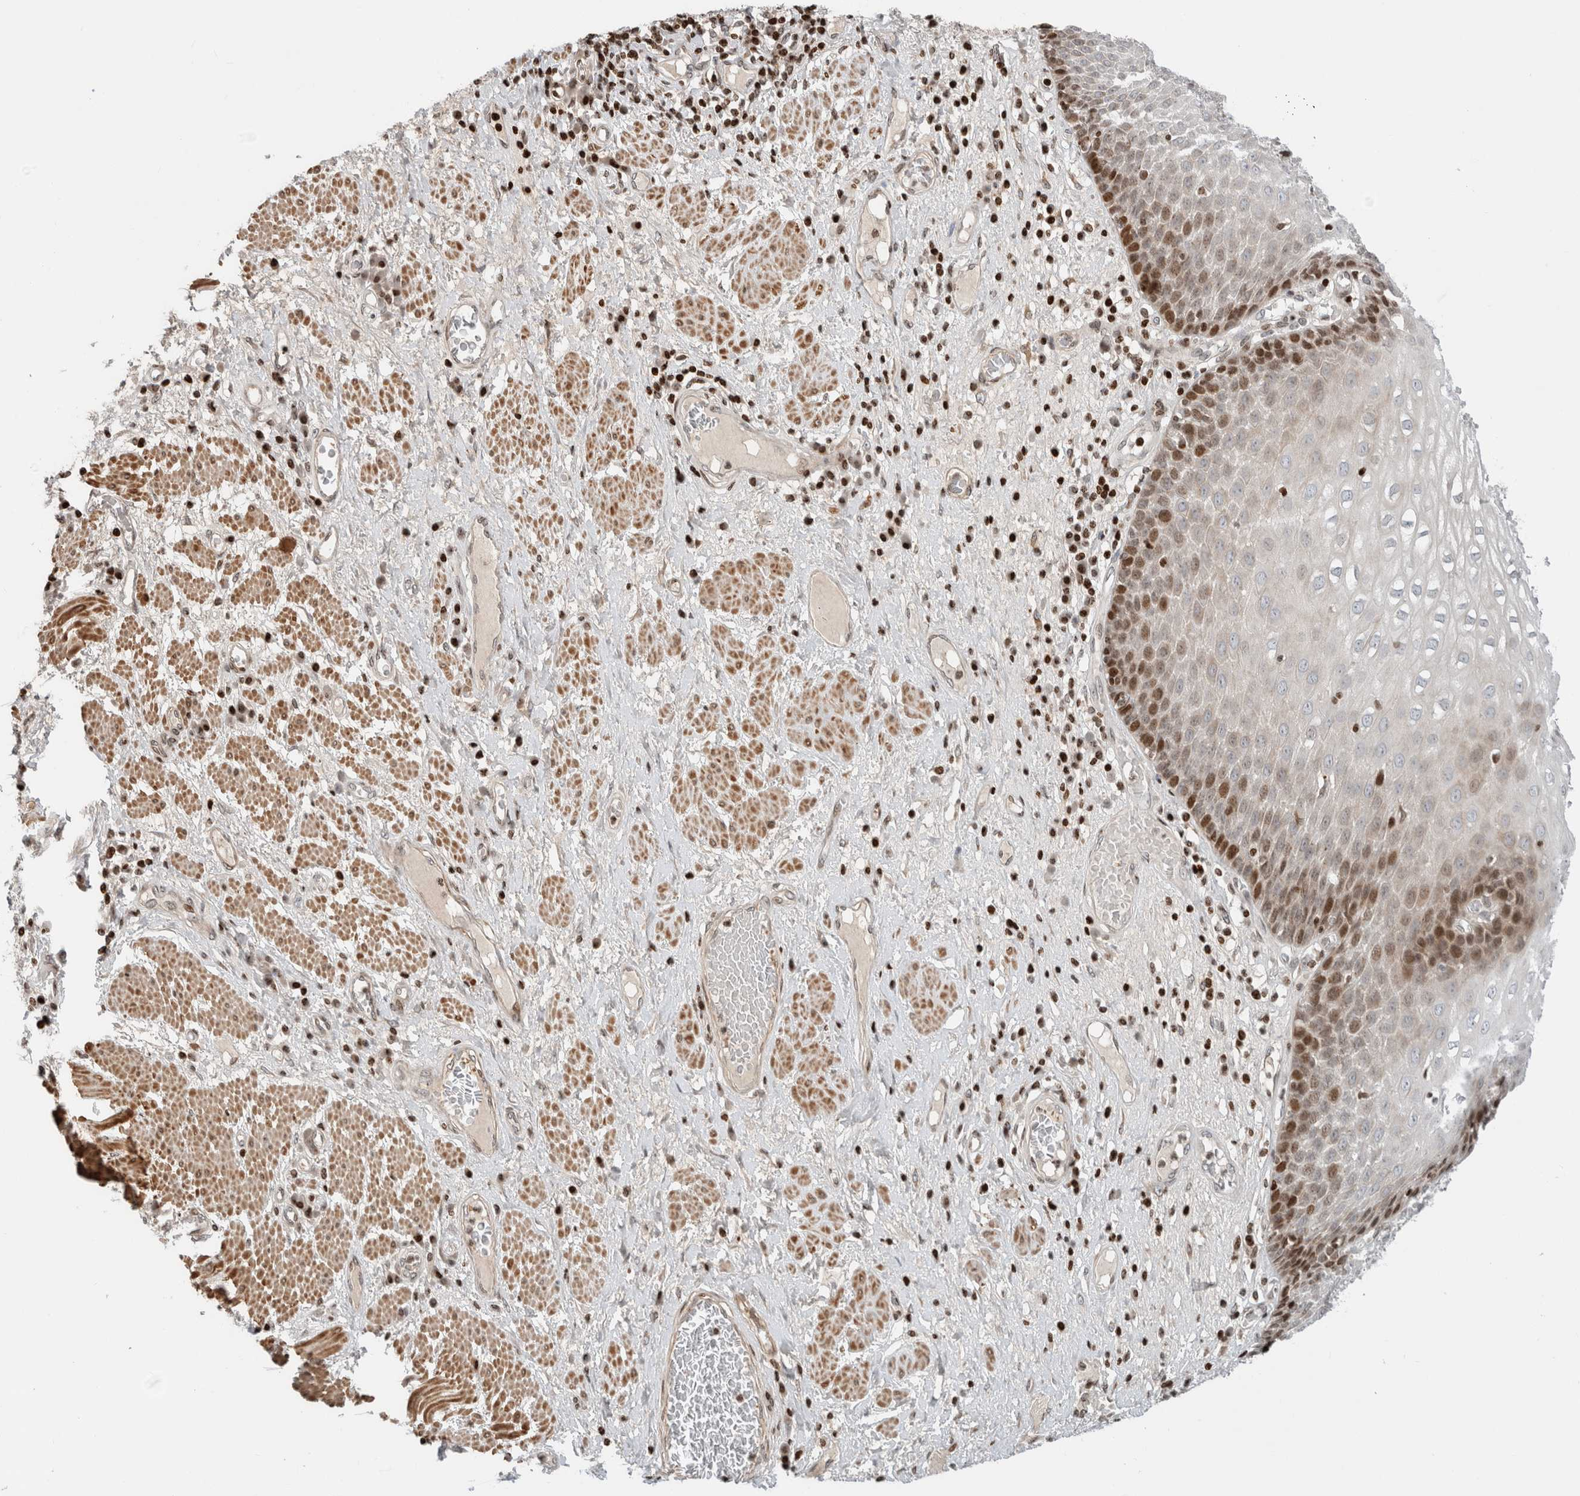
{"staining": {"intensity": "moderate", "quantity": "25%-75%", "location": "nuclear"}, "tissue": "esophagus", "cell_type": "Squamous epithelial cells", "image_type": "normal", "snomed": [{"axis": "morphology", "description": "Normal tissue, NOS"}, {"axis": "morphology", "description": "Adenocarcinoma, NOS"}, {"axis": "topography", "description": "Esophagus"}], "caption": "Brown immunohistochemical staining in benign esophagus exhibits moderate nuclear positivity in about 25%-75% of squamous epithelial cells. (Stains: DAB (3,3'-diaminobenzidine) in brown, nuclei in blue, Microscopy: brightfield microscopy at high magnification).", "gene": "GINS4", "patient": {"sex": "male", "age": 62}}